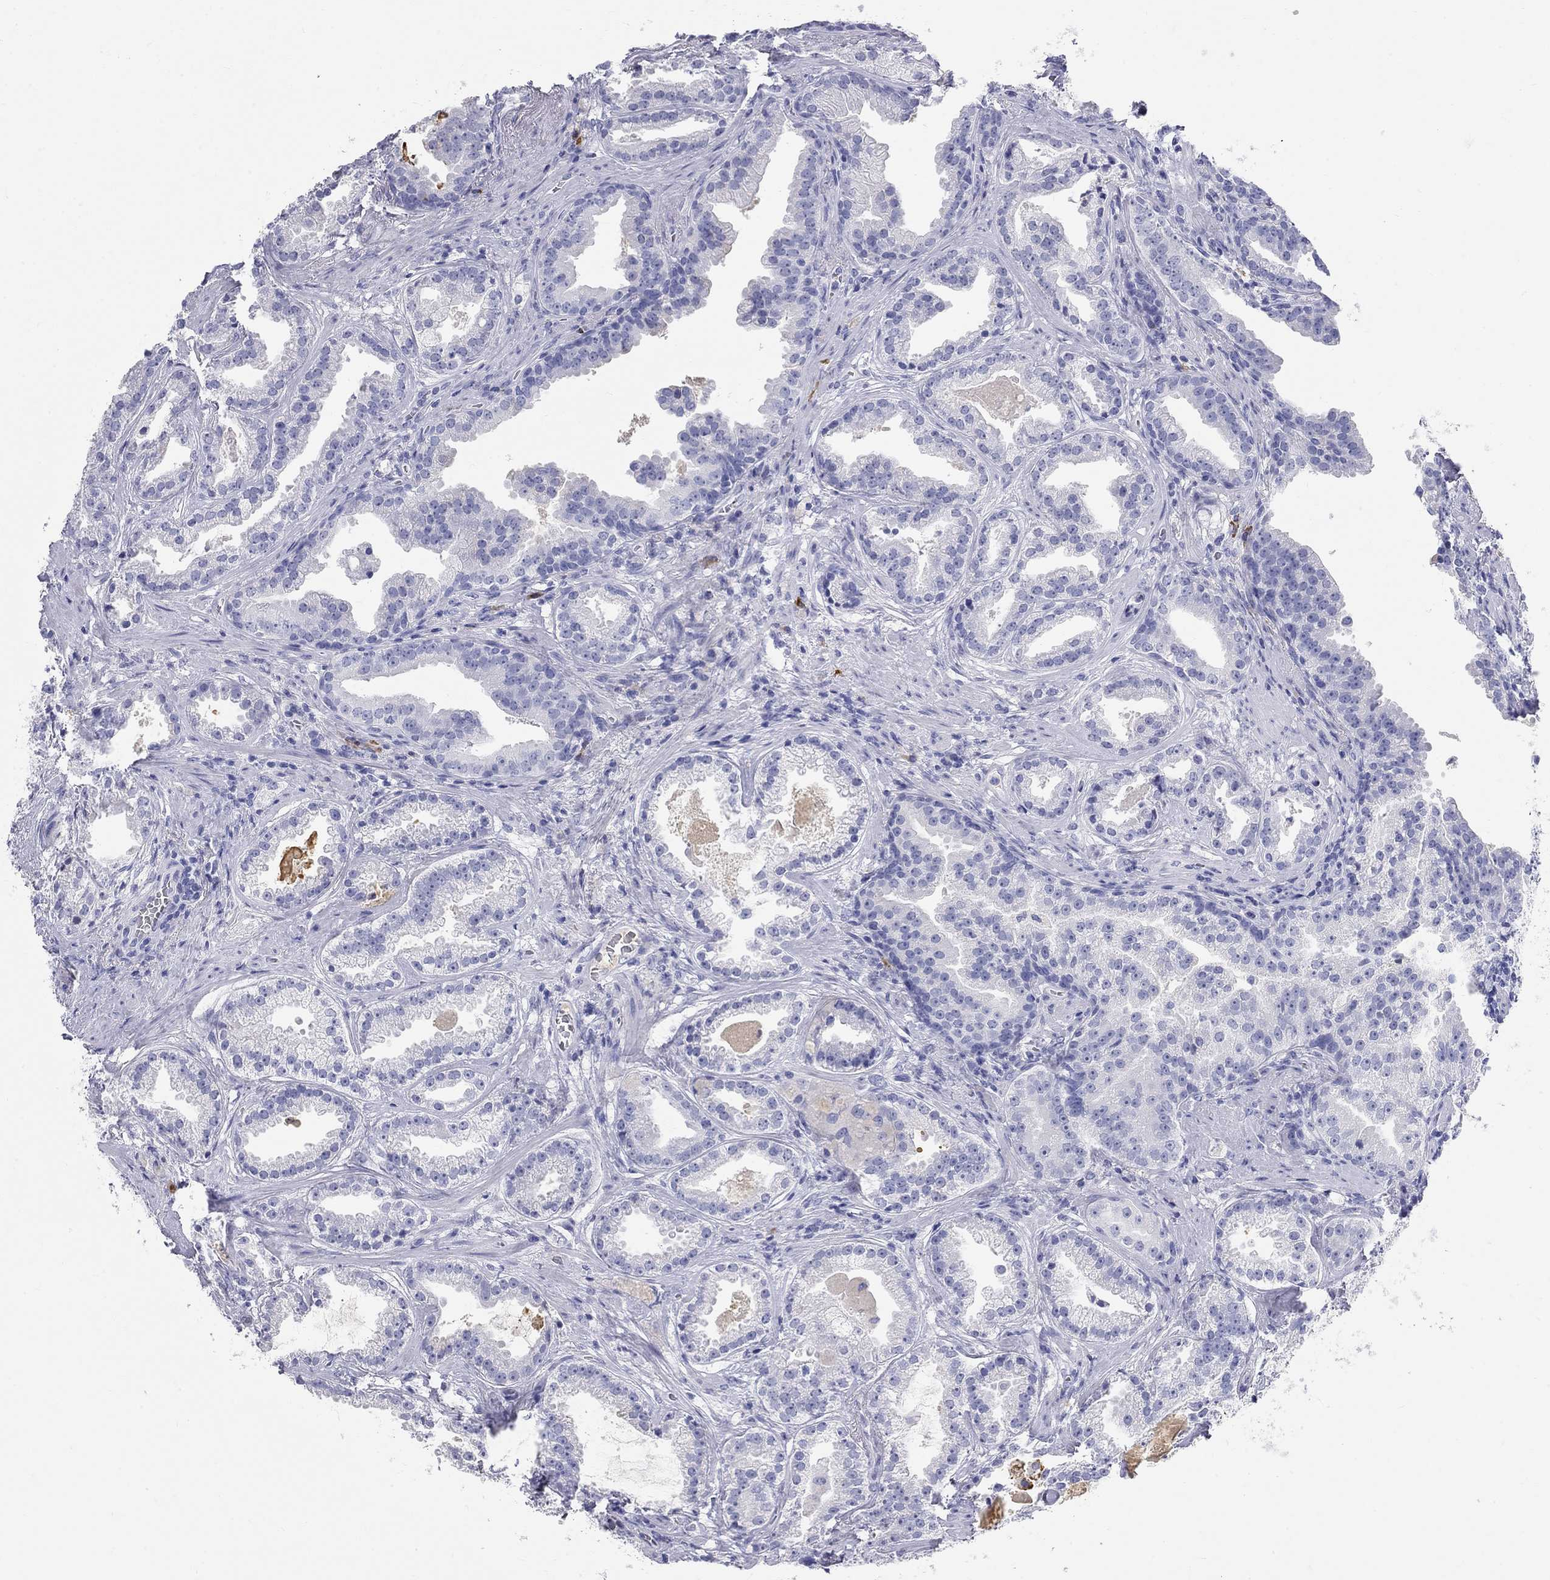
{"staining": {"intensity": "negative", "quantity": "none", "location": "none"}, "tissue": "prostate cancer", "cell_type": "Tumor cells", "image_type": "cancer", "snomed": [{"axis": "morphology", "description": "Adenocarcinoma, NOS"}, {"axis": "morphology", "description": "Adenocarcinoma, High grade"}, {"axis": "topography", "description": "Prostate"}], "caption": "Tumor cells show no significant positivity in prostate adenocarcinoma (high-grade).", "gene": "PHOX2B", "patient": {"sex": "male", "age": 64}}